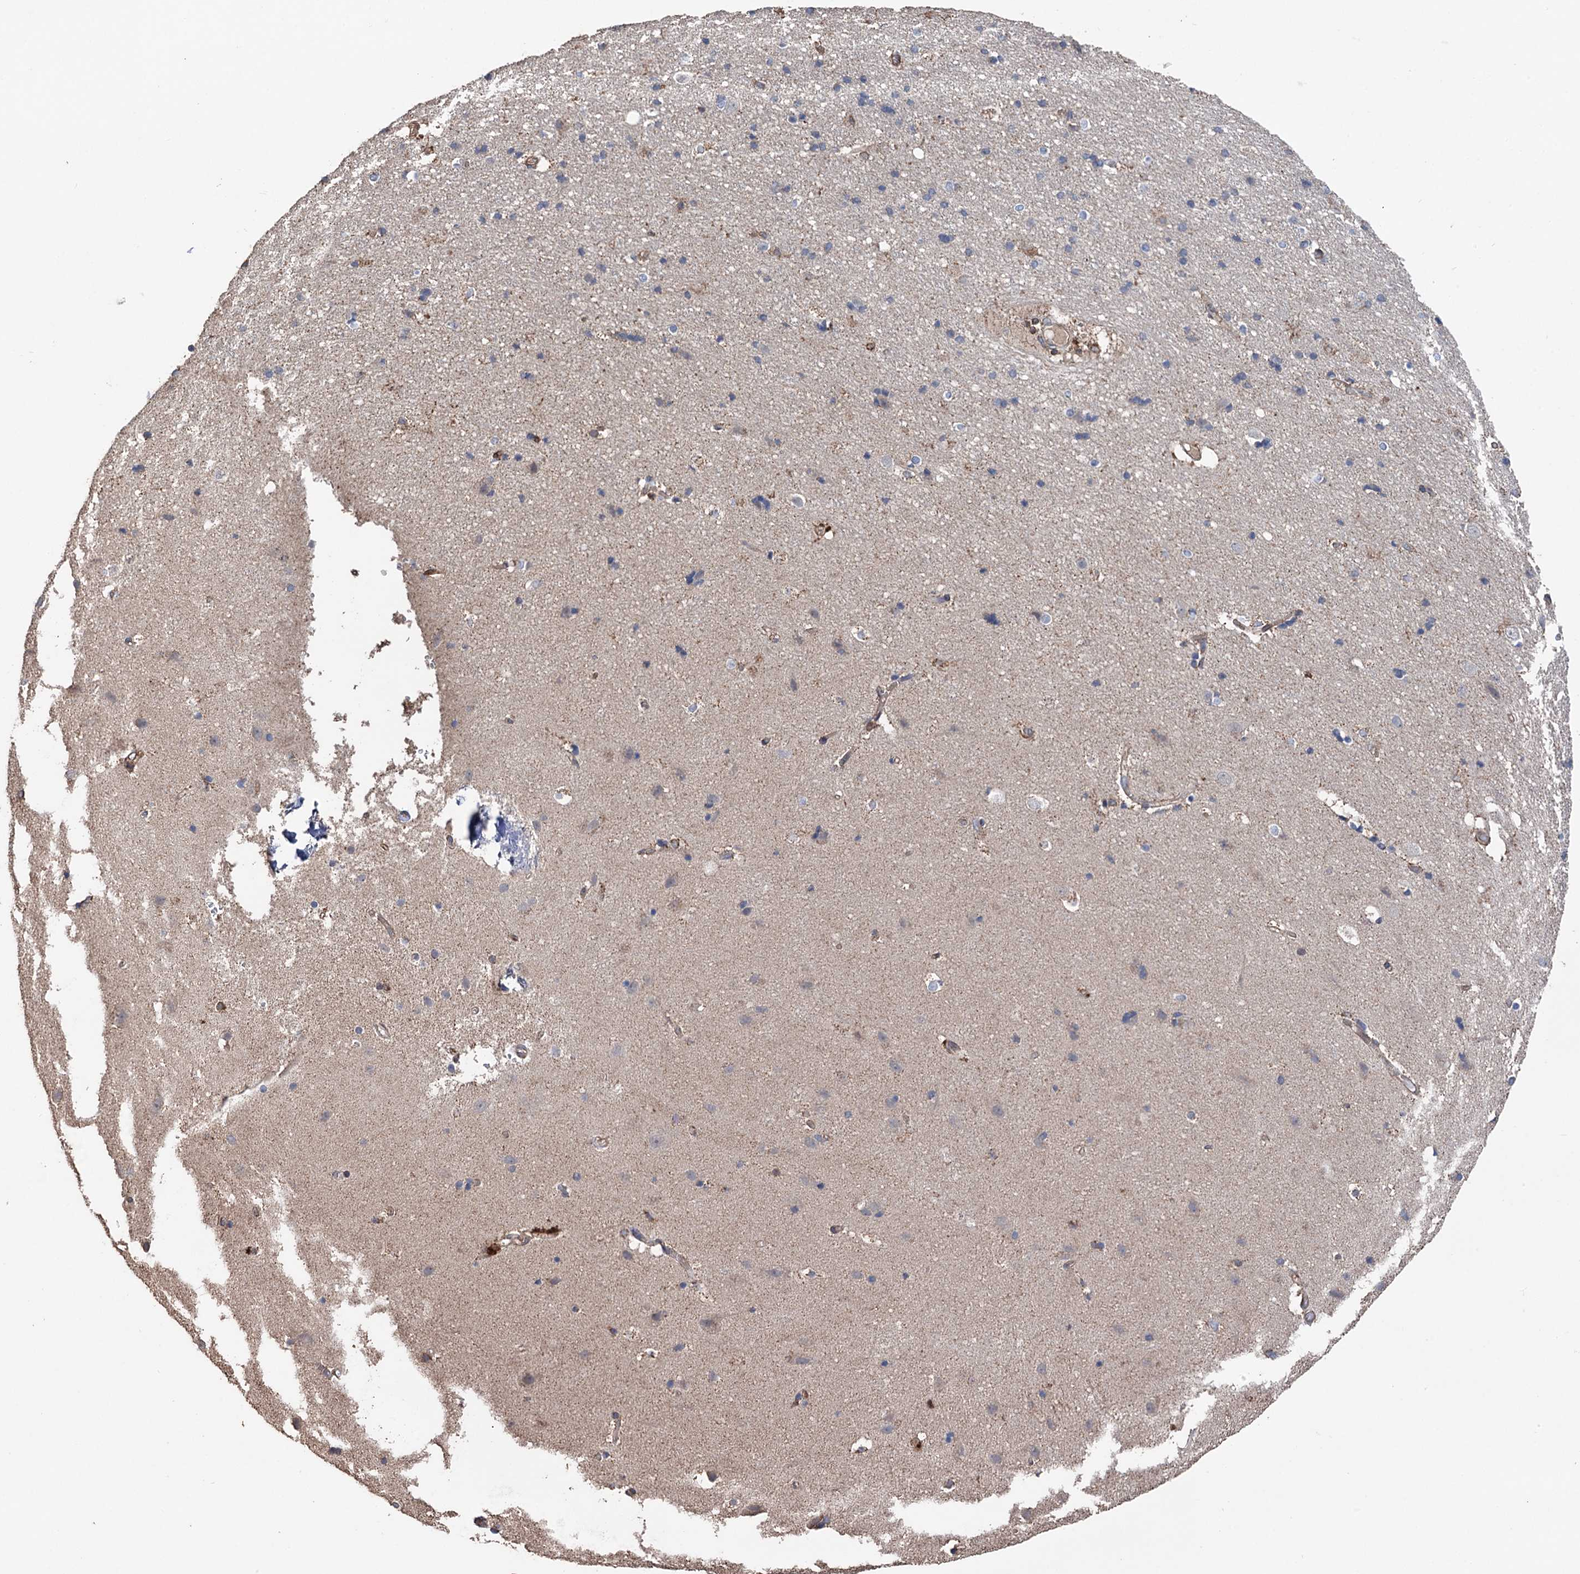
{"staining": {"intensity": "negative", "quantity": "none", "location": "none"}, "tissue": "cerebral cortex", "cell_type": "Endothelial cells", "image_type": "normal", "snomed": [{"axis": "morphology", "description": "Normal tissue, NOS"}, {"axis": "topography", "description": "Cerebral cortex"}], "caption": "DAB immunohistochemical staining of benign cerebral cortex exhibits no significant expression in endothelial cells. (Stains: DAB IHC with hematoxylin counter stain, Microscopy: brightfield microscopy at high magnification).", "gene": "STING1", "patient": {"sex": "male", "age": 54}}